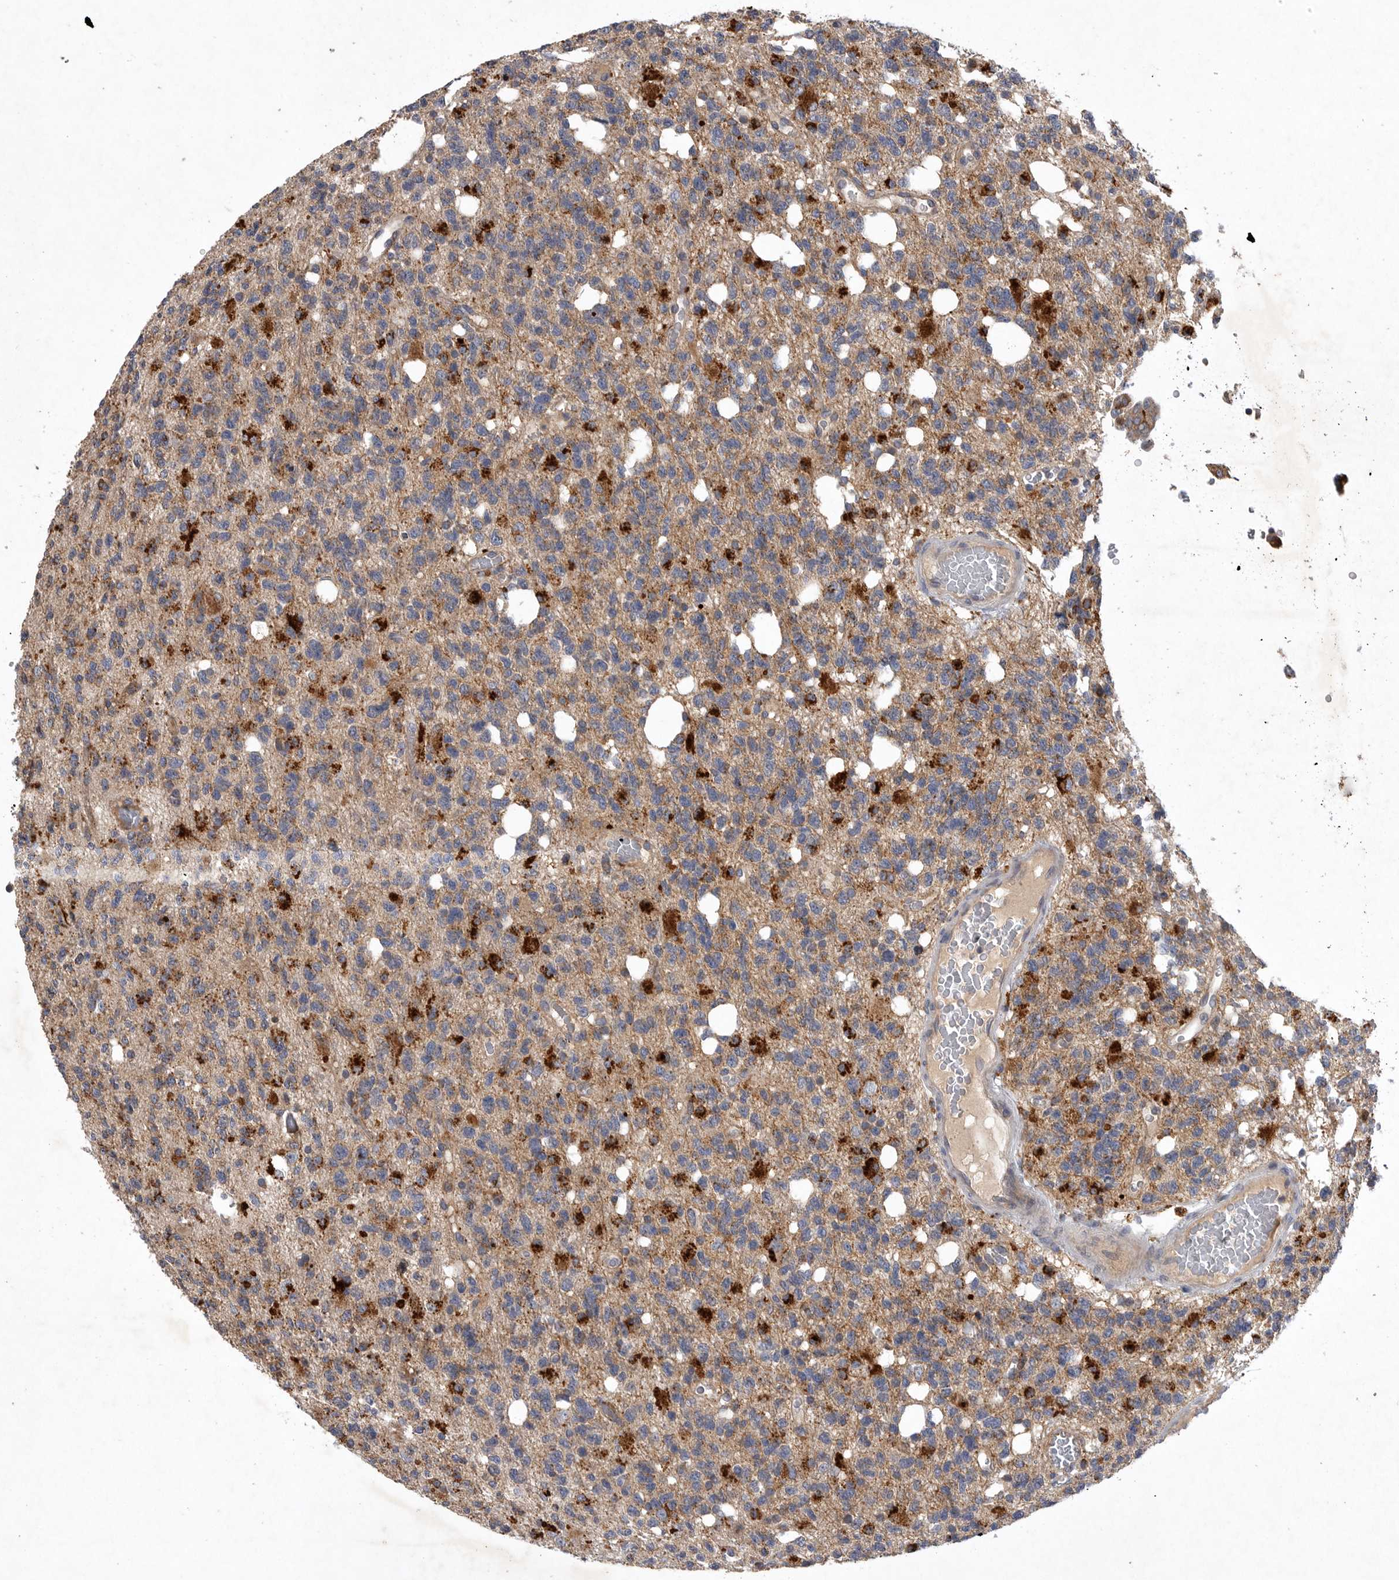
{"staining": {"intensity": "moderate", "quantity": ">75%", "location": "cytoplasmic/membranous"}, "tissue": "glioma", "cell_type": "Tumor cells", "image_type": "cancer", "snomed": [{"axis": "morphology", "description": "Glioma, malignant, High grade"}, {"axis": "topography", "description": "Brain"}], "caption": "Tumor cells demonstrate medium levels of moderate cytoplasmic/membranous positivity in about >75% of cells in human malignant high-grade glioma.", "gene": "LAMTOR3", "patient": {"sex": "female", "age": 62}}